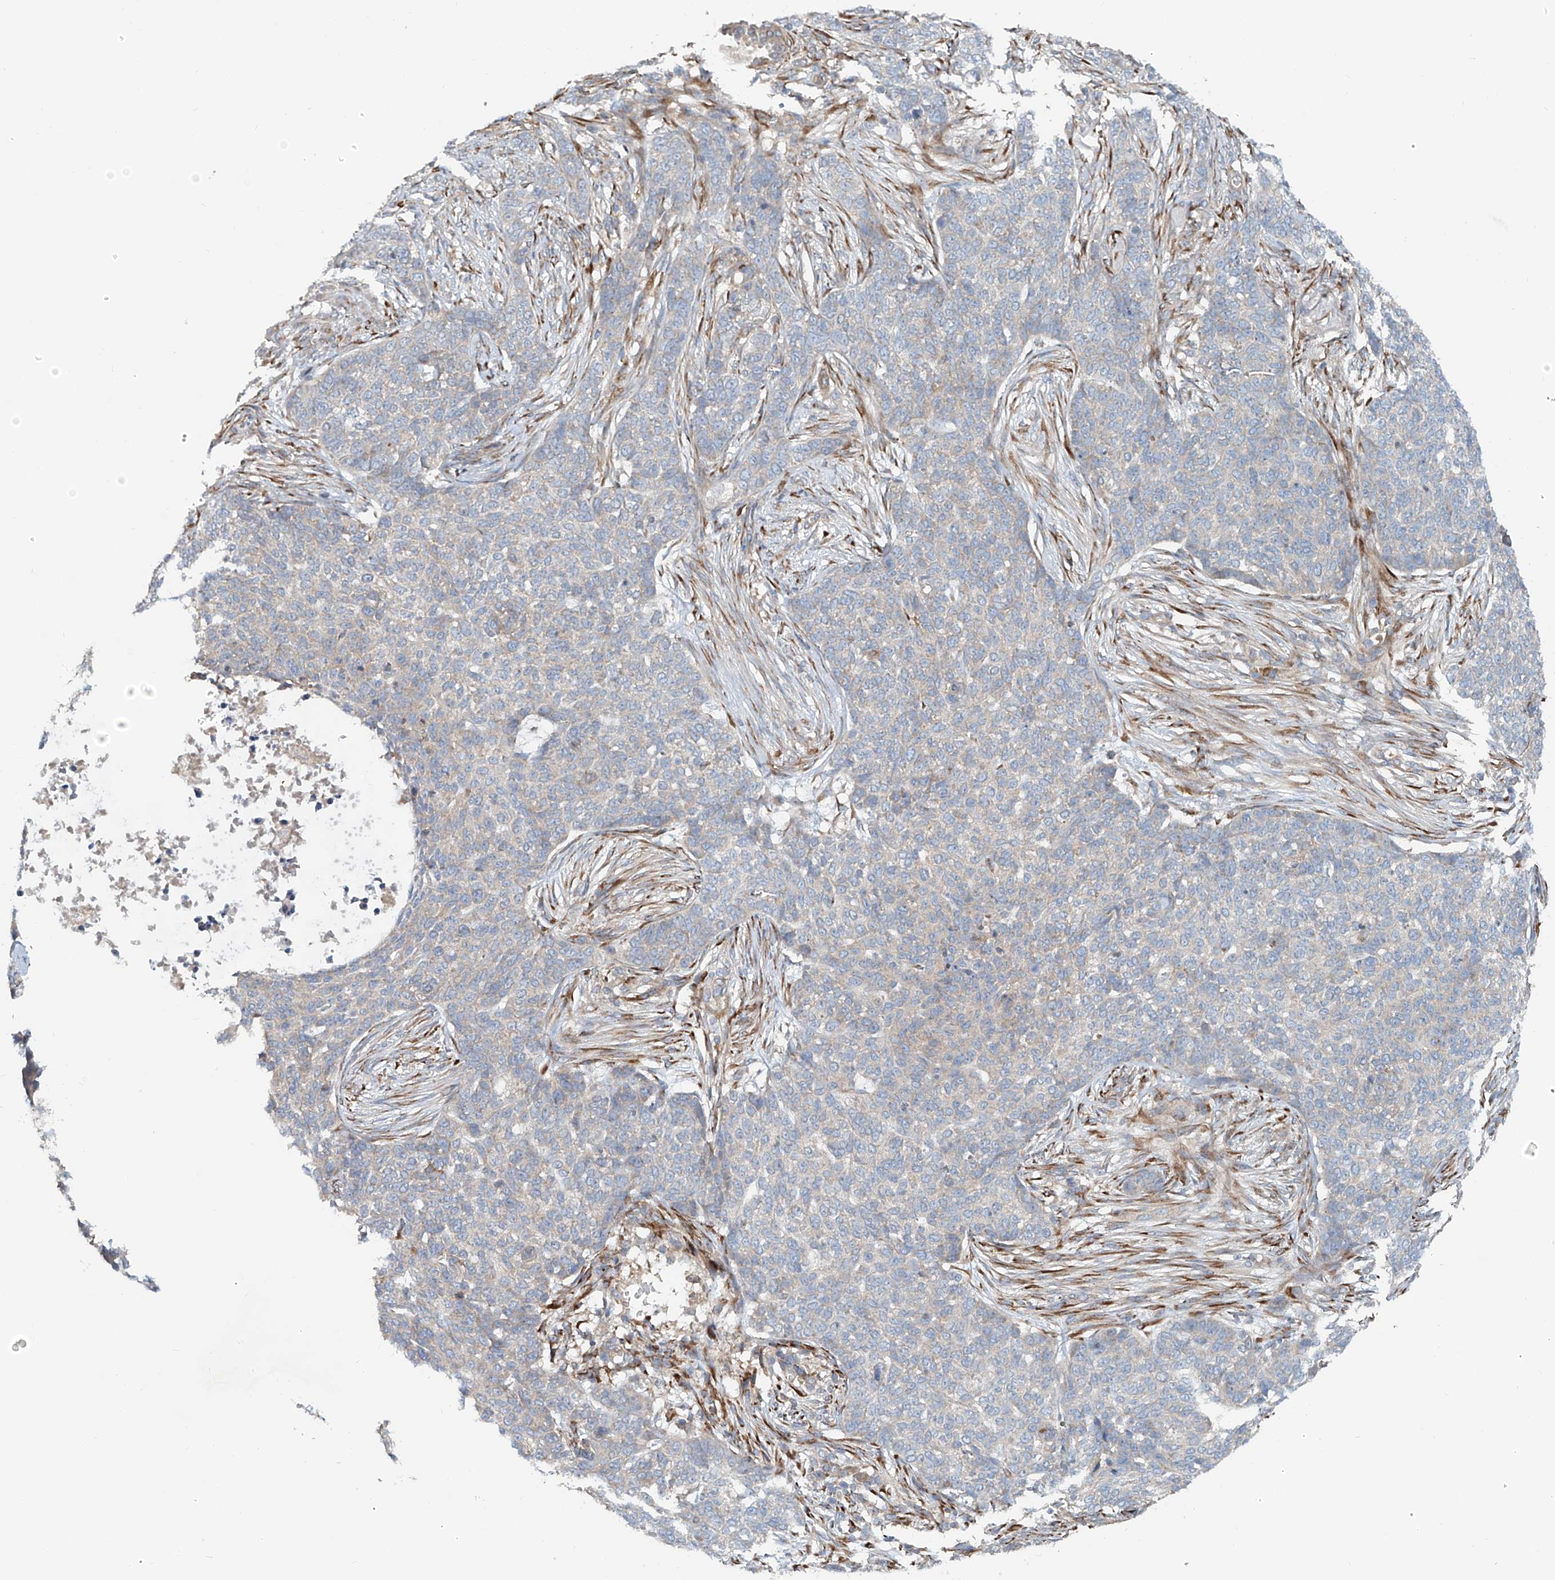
{"staining": {"intensity": "negative", "quantity": "none", "location": "none"}, "tissue": "skin cancer", "cell_type": "Tumor cells", "image_type": "cancer", "snomed": [{"axis": "morphology", "description": "Basal cell carcinoma"}, {"axis": "topography", "description": "Skin"}], "caption": "There is no significant positivity in tumor cells of skin basal cell carcinoma.", "gene": "SNAP29", "patient": {"sex": "male", "age": 85}}